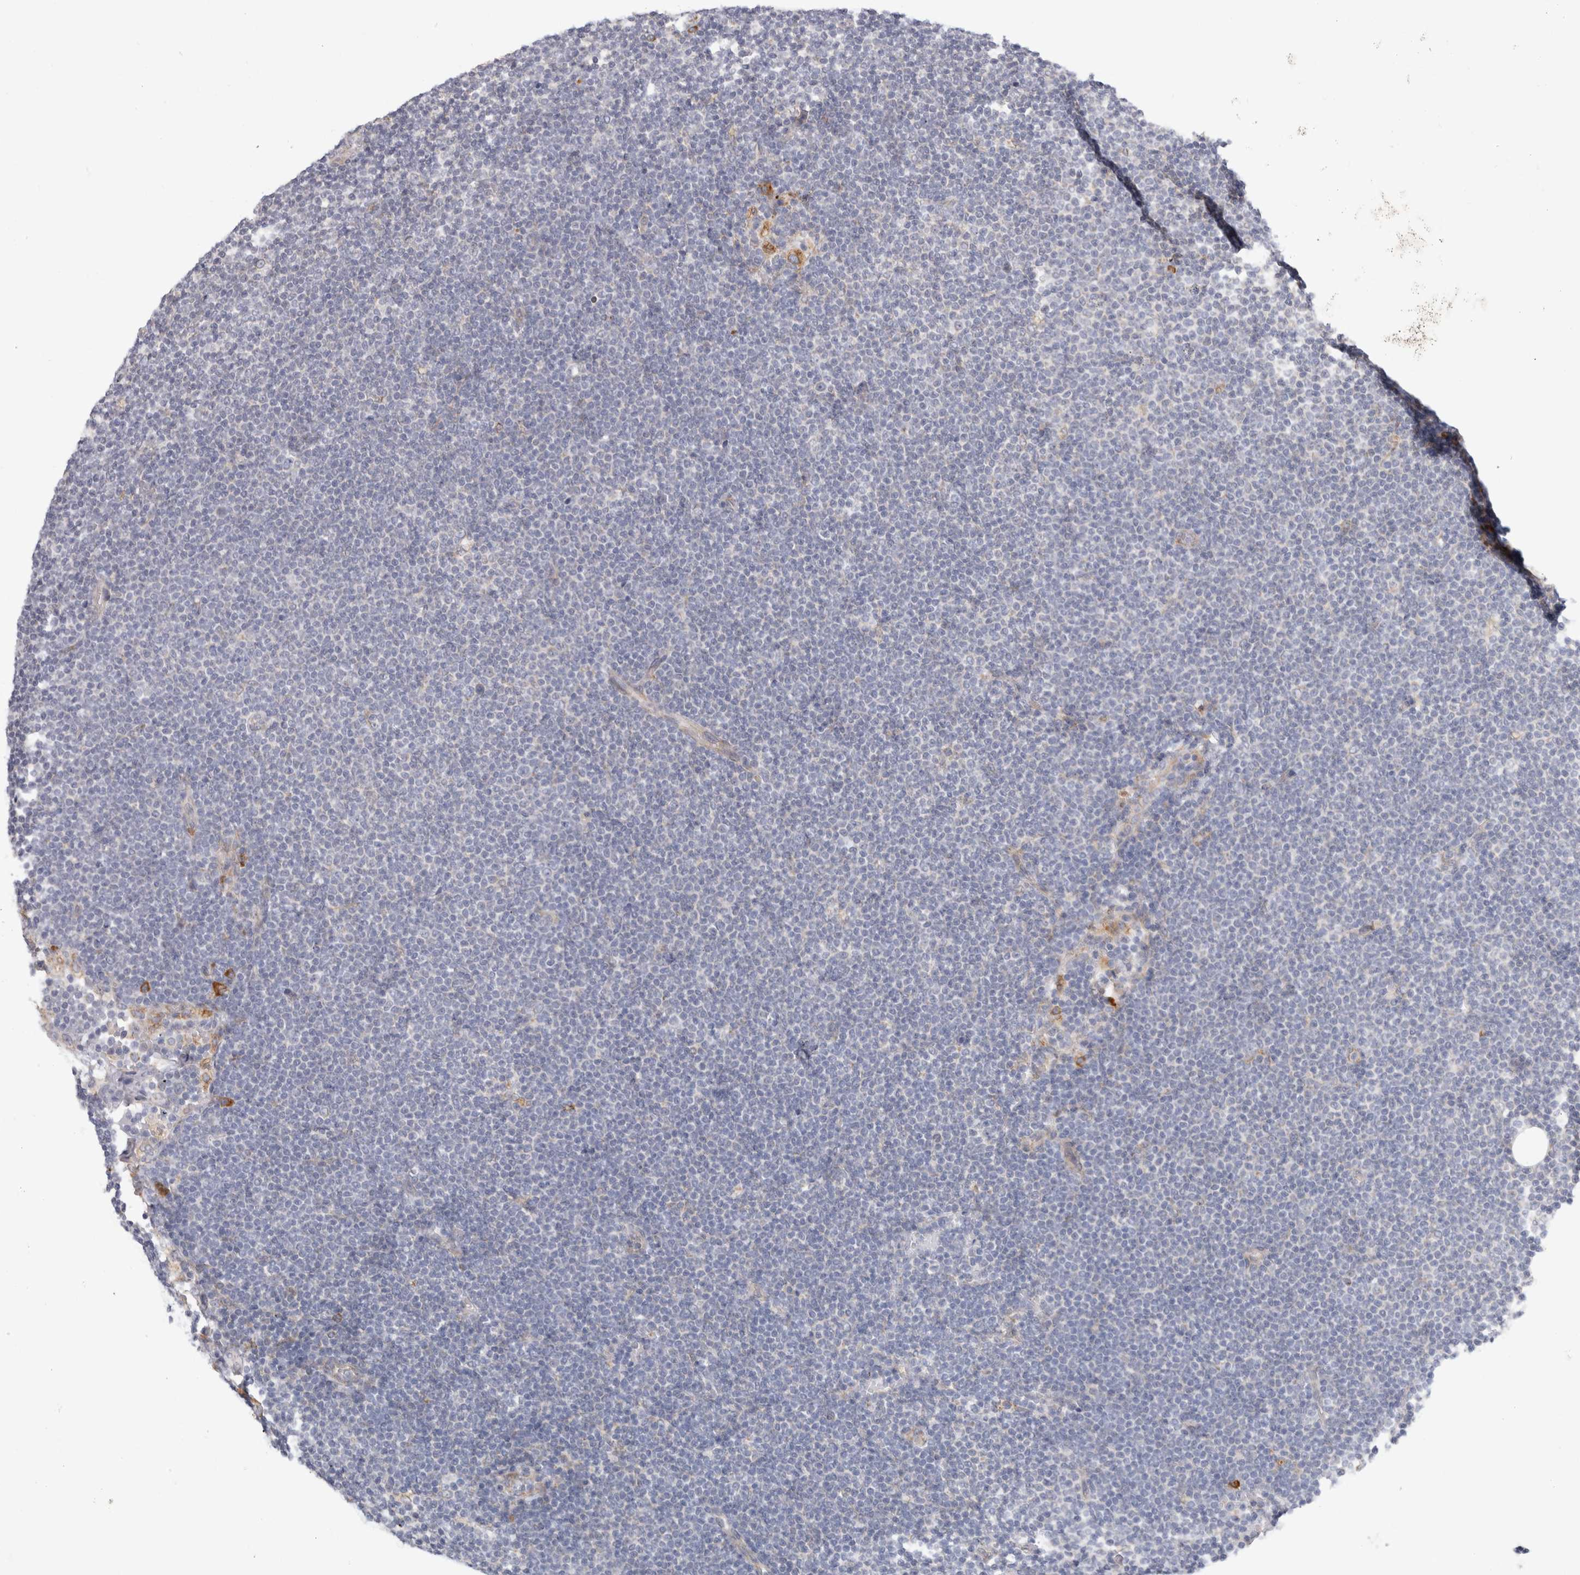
{"staining": {"intensity": "negative", "quantity": "none", "location": "none"}, "tissue": "lymphoma", "cell_type": "Tumor cells", "image_type": "cancer", "snomed": [{"axis": "morphology", "description": "Malignant lymphoma, non-Hodgkin's type, Low grade"}, {"axis": "topography", "description": "Lymph node"}], "caption": "This histopathology image is of low-grade malignant lymphoma, non-Hodgkin's type stained with immunohistochemistry (IHC) to label a protein in brown with the nuclei are counter-stained blue. There is no staining in tumor cells.", "gene": "RPN2", "patient": {"sex": "female", "age": 53}}